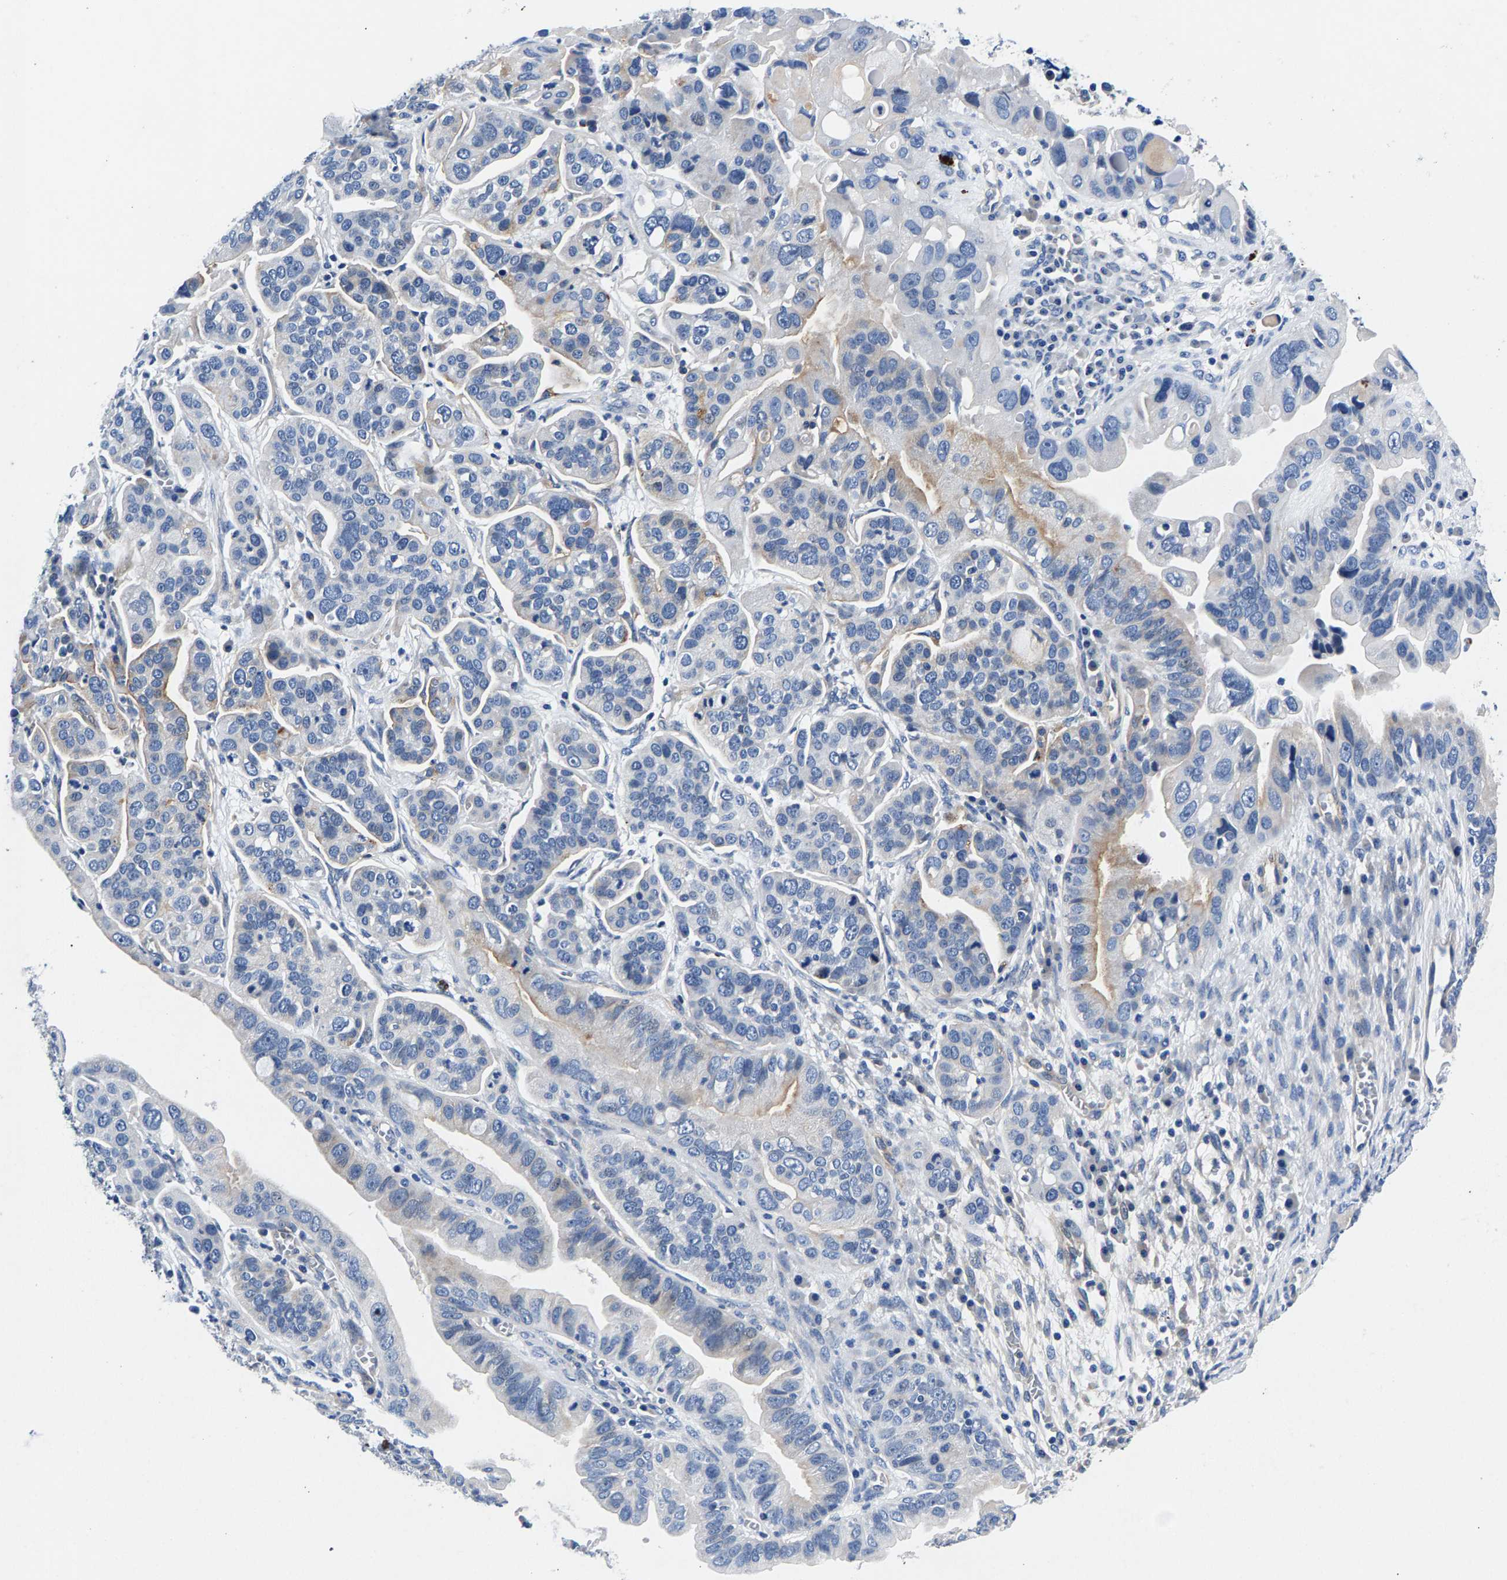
{"staining": {"intensity": "negative", "quantity": "none", "location": "none"}, "tissue": "ovarian cancer", "cell_type": "Tumor cells", "image_type": "cancer", "snomed": [{"axis": "morphology", "description": "Cystadenocarcinoma, serous, NOS"}, {"axis": "topography", "description": "Ovary"}], "caption": "This is an immunohistochemistry (IHC) micrograph of human serous cystadenocarcinoma (ovarian). There is no expression in tumor cells.", "gene": "P2RY4", "patient": {"sex": "female", "age": 56}}